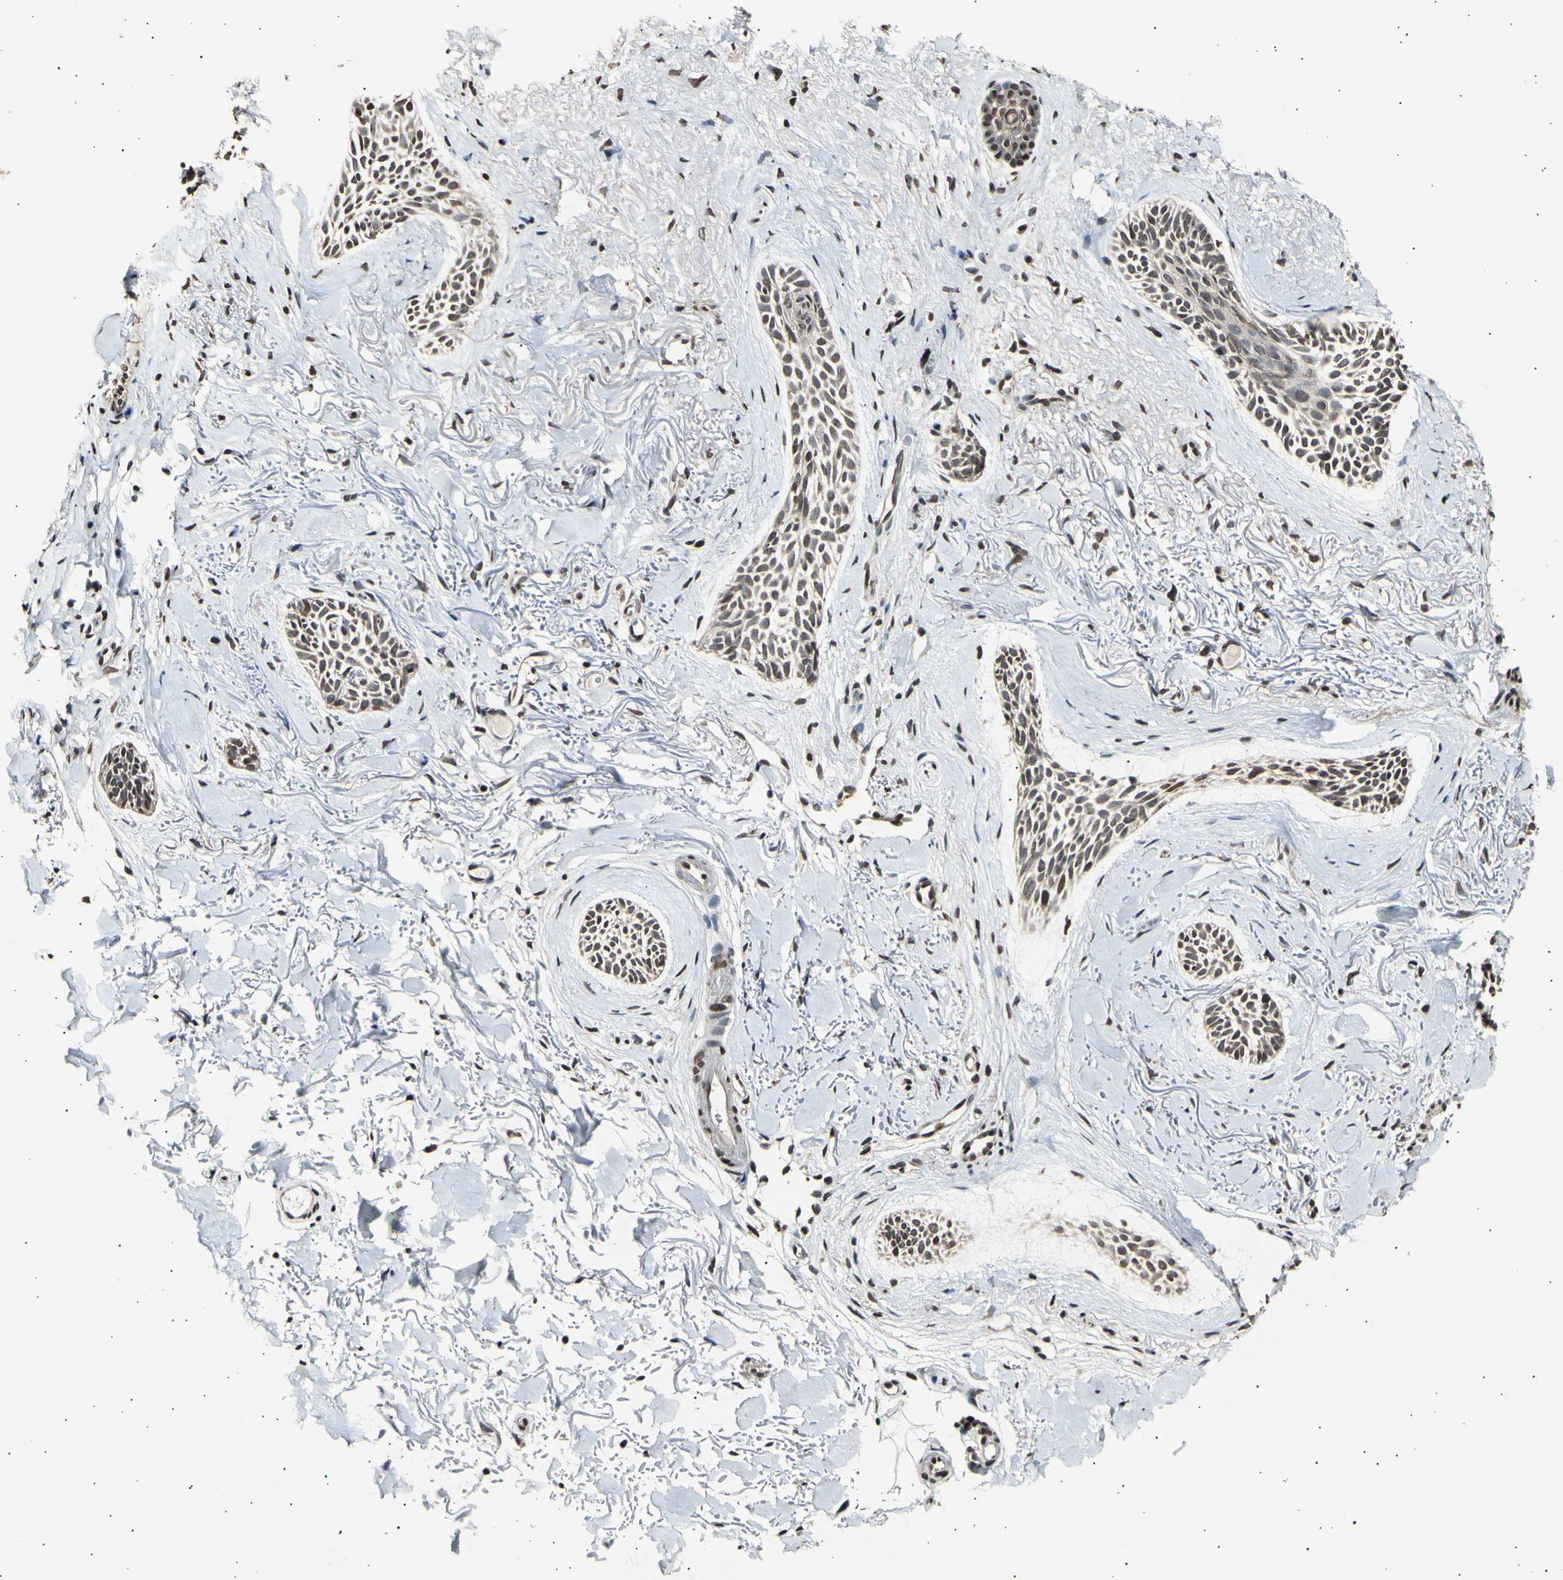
{"staining": {"intensity": "moderate", "quantity": ">75%", "location": "cytoplasmic/membranous,nuclear"}, "tissue": "skin cancer", "cell_type": "Tumor cells", "image_type": "cancer", "snomed": [{"axis": "morphology", "description": "Normal tissue, NOS"}, {"axis": "morphology", "description": "Basal cell carcinoma"}, {"axis": "topography", "description": "Skin"}], "caption": "IHC of human skin cancer demonstrates medium levels of moderate cytoplasmic/membranous and nuclear positivity in approximately >75% of tumor cells.", "gene": "ANAPC7", "patient": {"sex": "female", "age": 84}}